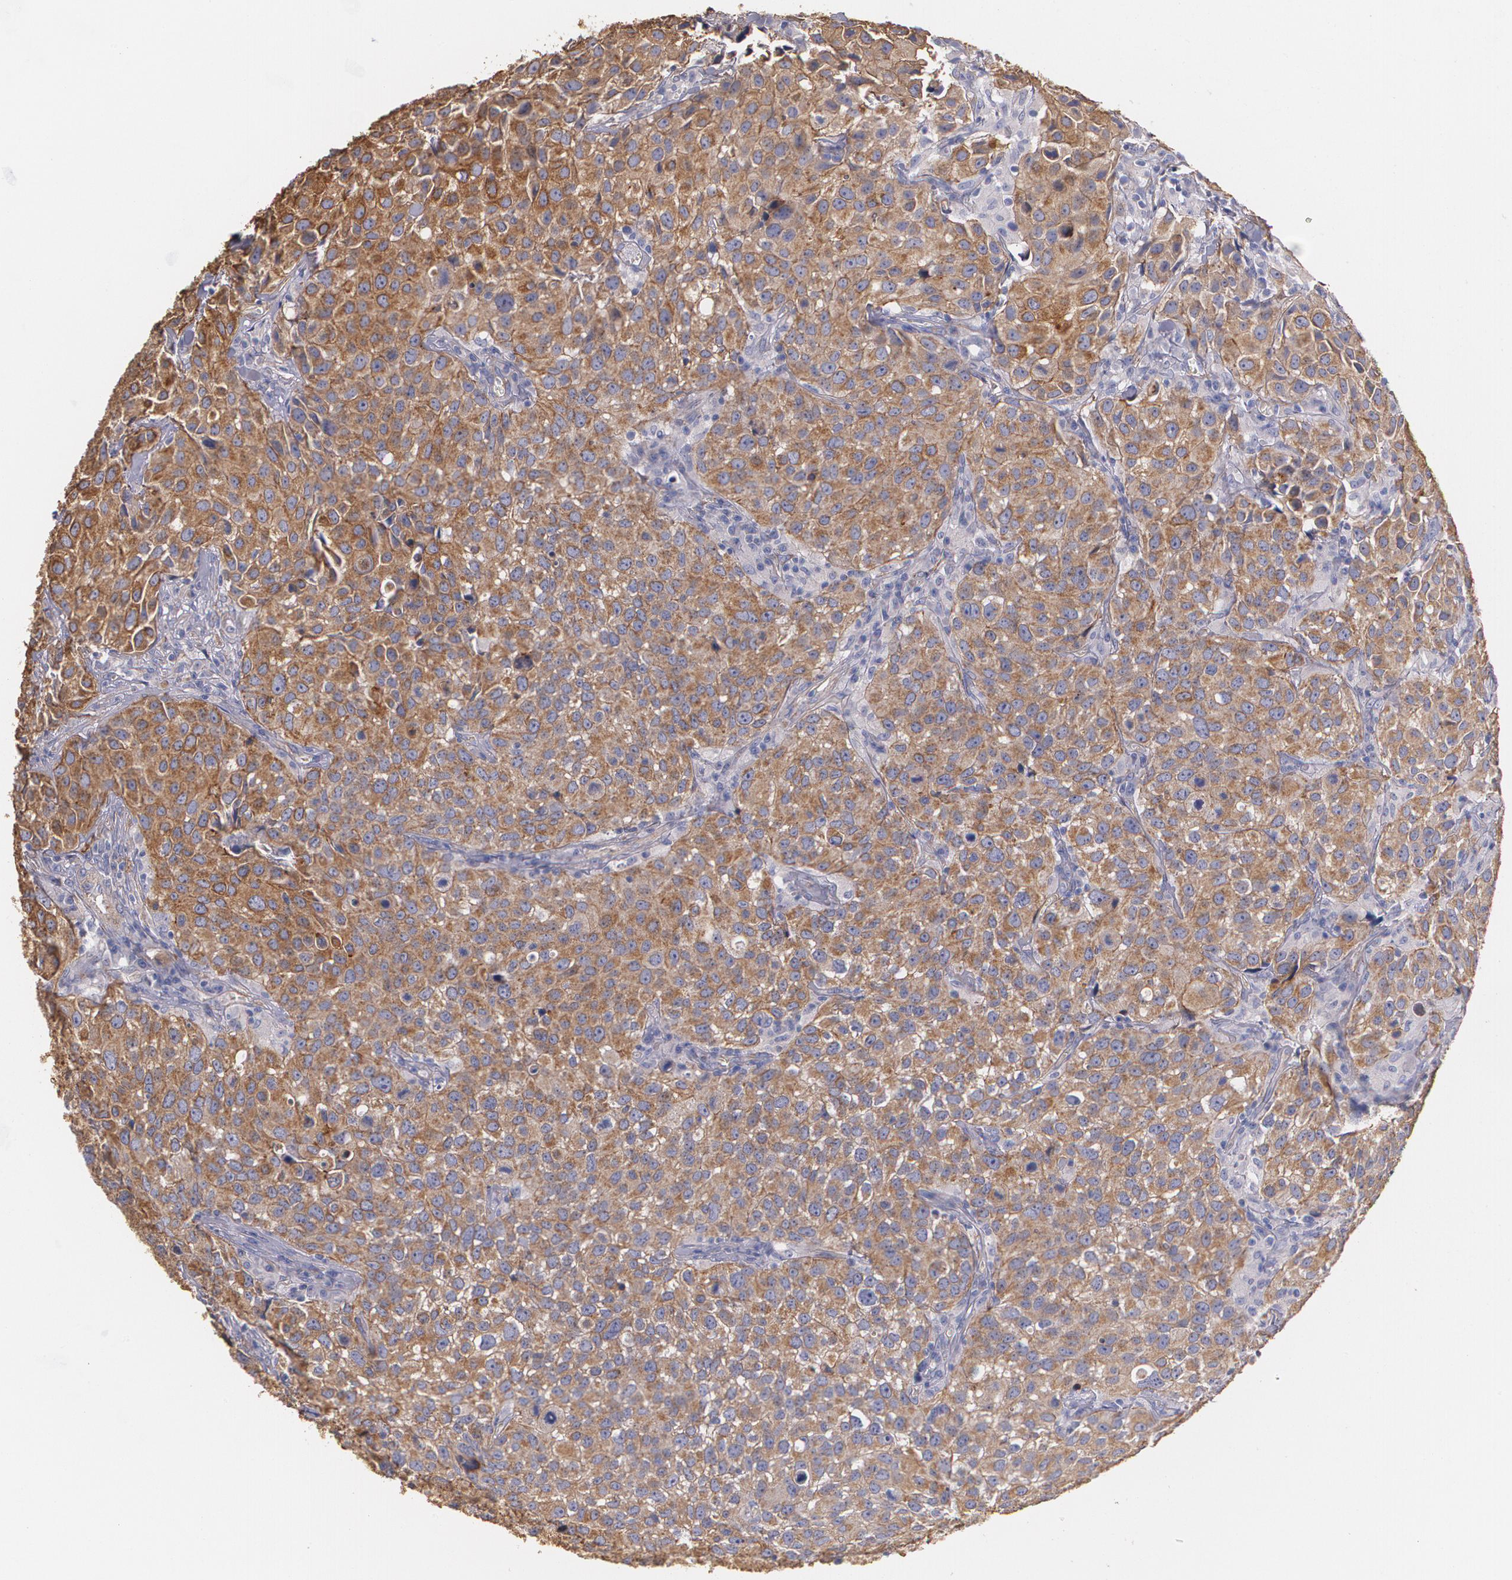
{"staining": {"intensity": "strong", "quantity": "25%-75%", "location": "cytoplasmic/membranous"}, "tissue": "urothelial cancer", "cell_type": "Tumor cells", "image_type": "cancer", "snomed": [{"axis": "morphology", "description": "Urothelial carcinoma, High grade"}, {"axis": "topography", "description": "Urinary bladder"}], "caption": "This is an image of immunohistochemistry (IHC) staining of urothelial cancer, which shows strong positivity in the cytoplasmic/membranous of tumor cells.", "gene": "TJP1", "patient": {"sex": "female", "age": 75}}